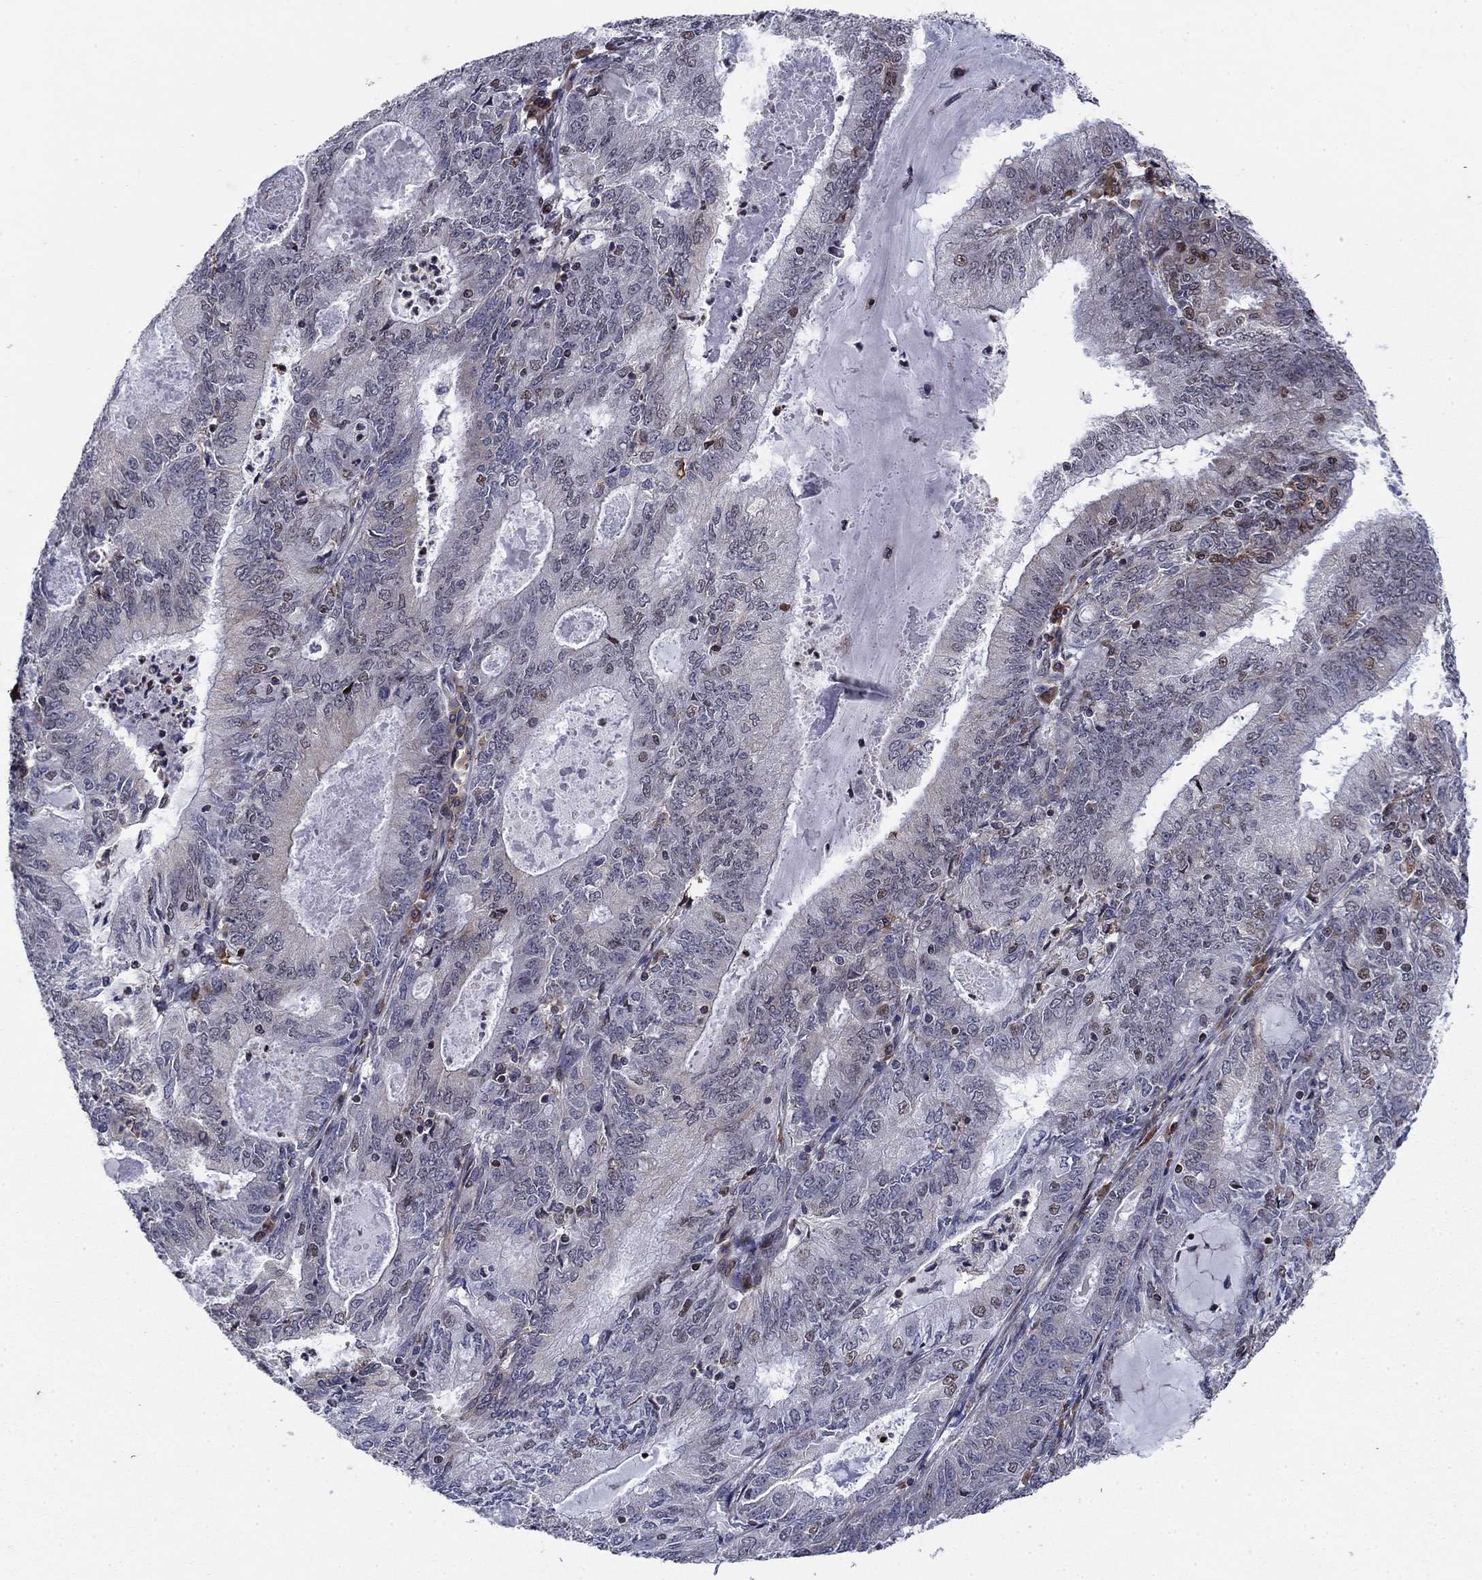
{"staining": {"intensity": "negative", "quantity": "none", "location": "none"}, "tissue": "endometrial cancer", "cell_type": "Tumor cells", "image_type": "cancer", "snomed": [{"axis": "morphology", "description": "Adenocarcinoma, NOS"}, {"axis": "topography", "description": "Endometrium"}], "caption": "Immunohistochemistry photomicrograph of adenocarcinoma (endometrial) stained for a protein (brown), which reveals no positivity in tumor cells.", "gene": "DHRS7", "patient": {"sex": "female", "age": 57}}